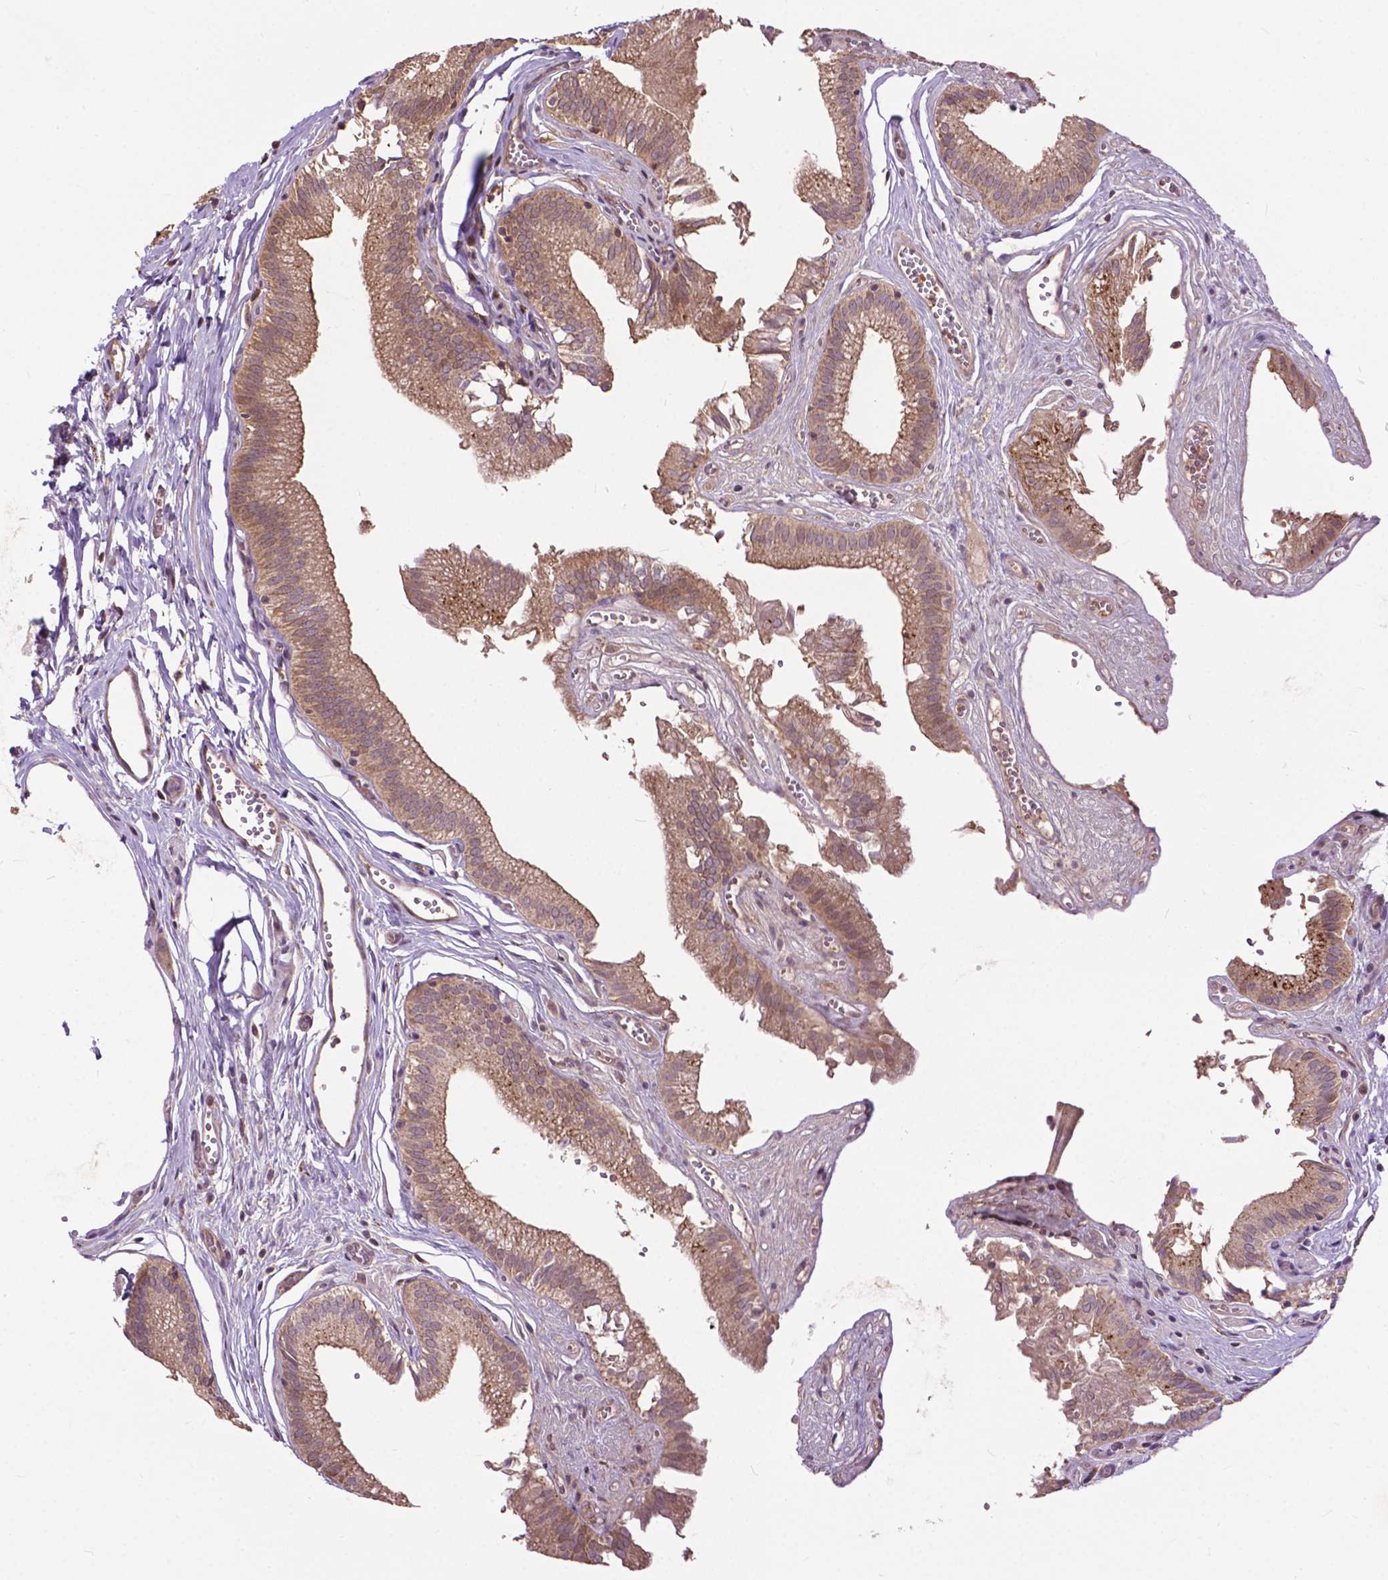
{"staining": {"intensity": "moderate", "quantity": ">75%", "location": "cytoplasmic/membranous"}, "tissue": "gallbladder", "cell_type": "Glandular cells", "image_type": "normal", "snomed": [{"axis": "morphology", "description": "Normal tissue, NOS"}, {"axis": "topography", "description": "Gallbladder"}, {"axis": "topography", "description": "Peripheral nerve tissue"}], "caption": "Gallbladder stained with DAB (3,3'-diaminobenzidine) immunohistochemistry reveals medium levels of moderate cytoplasmic/membranous staining in about >75% of glandular cells. (Brightfield microscopy of DAB IHC at high magnification).", "gene": "CHMP4A", "patient": {"sex": "male", "age": 17}}